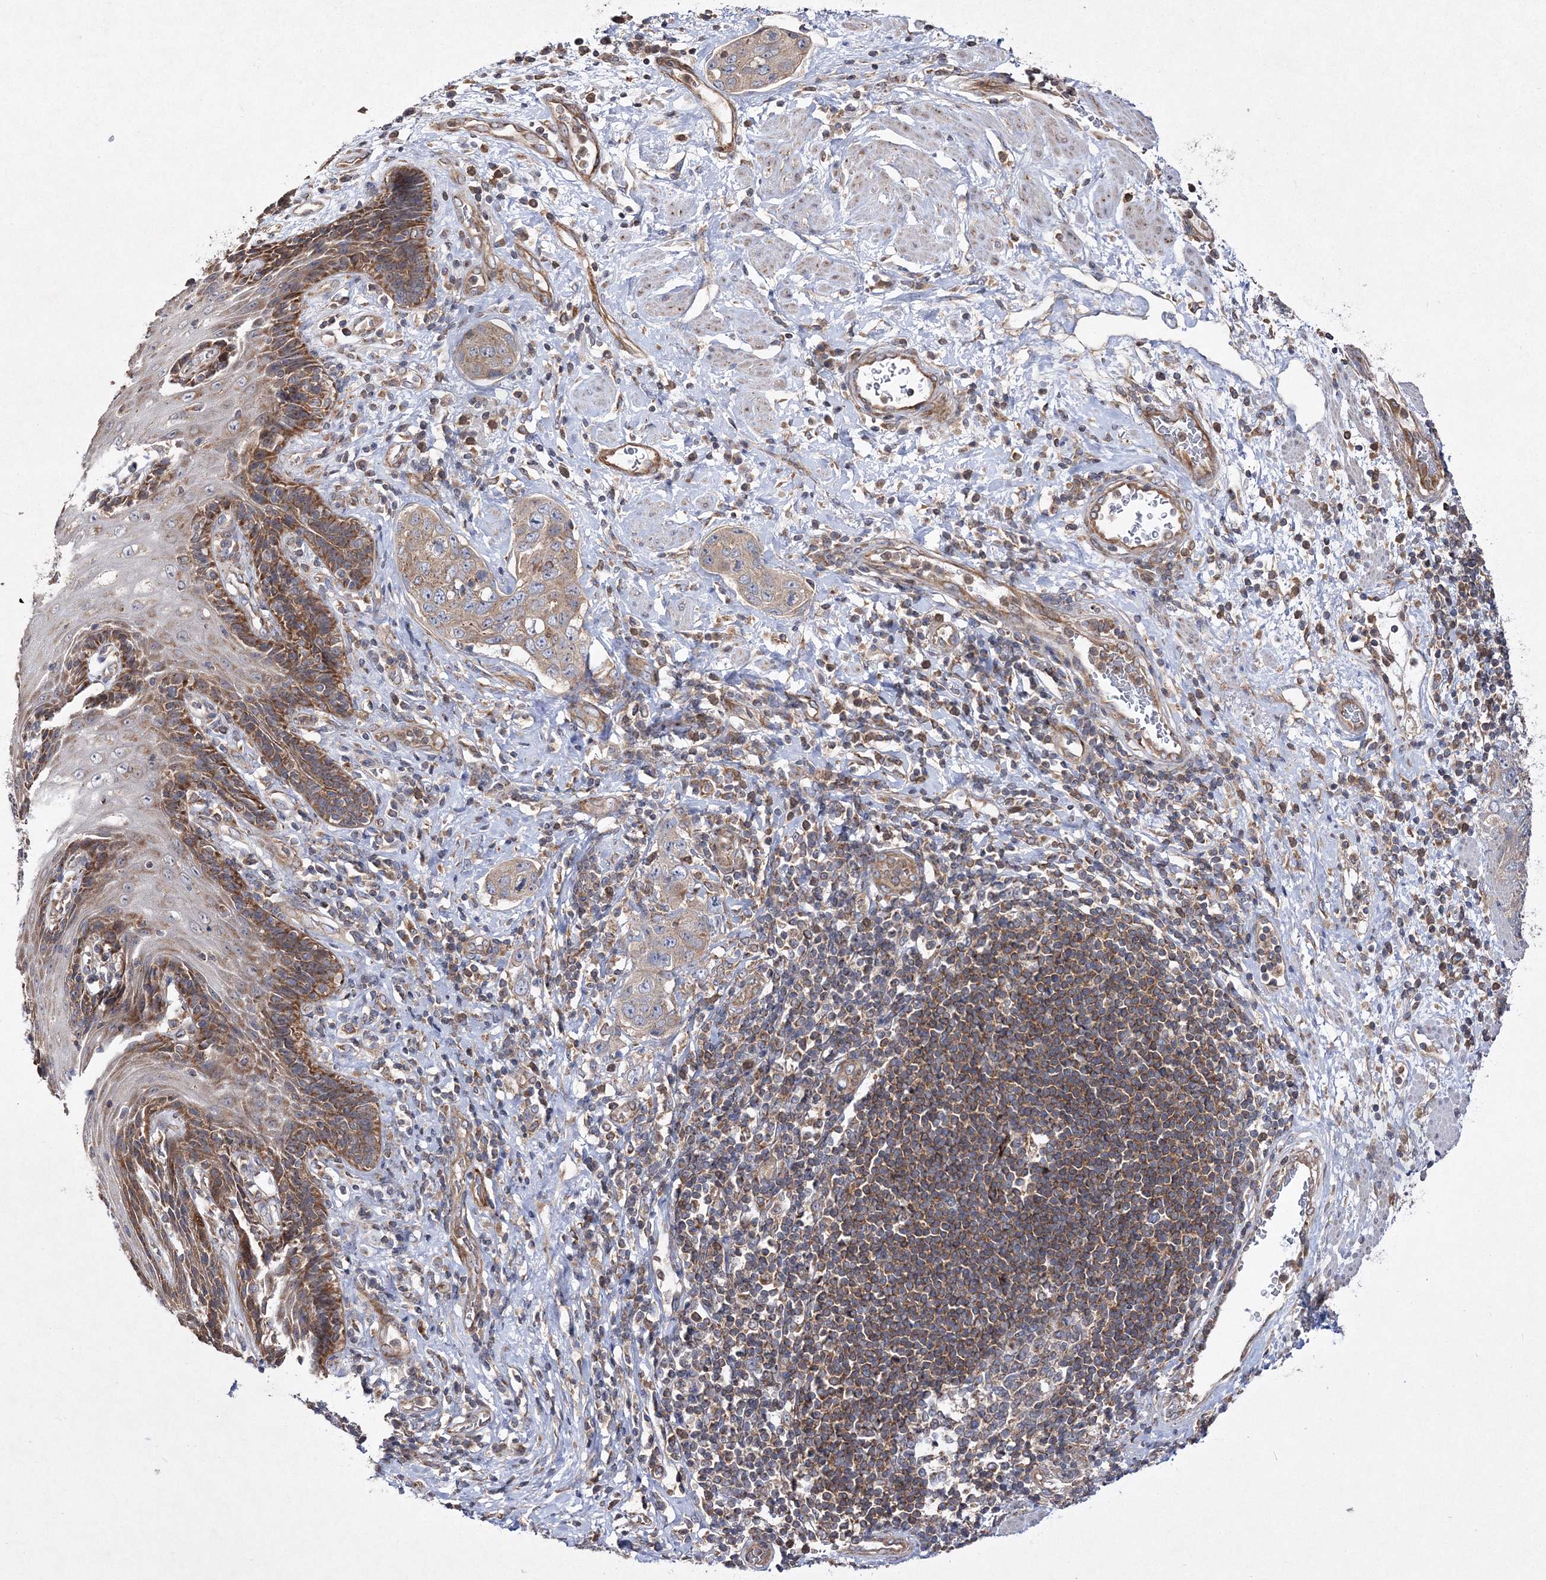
{"staining": {"intensity": "weak", "quantity": ">75%", "location": "cytoplasmic/membranous"}, "tissue": "stomach cancer", "cell_type": "Tumor cells", "image_type": "cancer", "snomed": [{"axis": "morphology", "description": "Adenocarcinoma, NOS"}, {"axis": "topography", "description": "Stomach"}], "caption": "A histopathology image of human adenocarcinoma (stomach) stained for a protein demonstrates weak cytoplasmic/membranous brown staining in tumor cells.", "gene": "DNAJC13", "patient": {"sex": "male", "age": 48}}